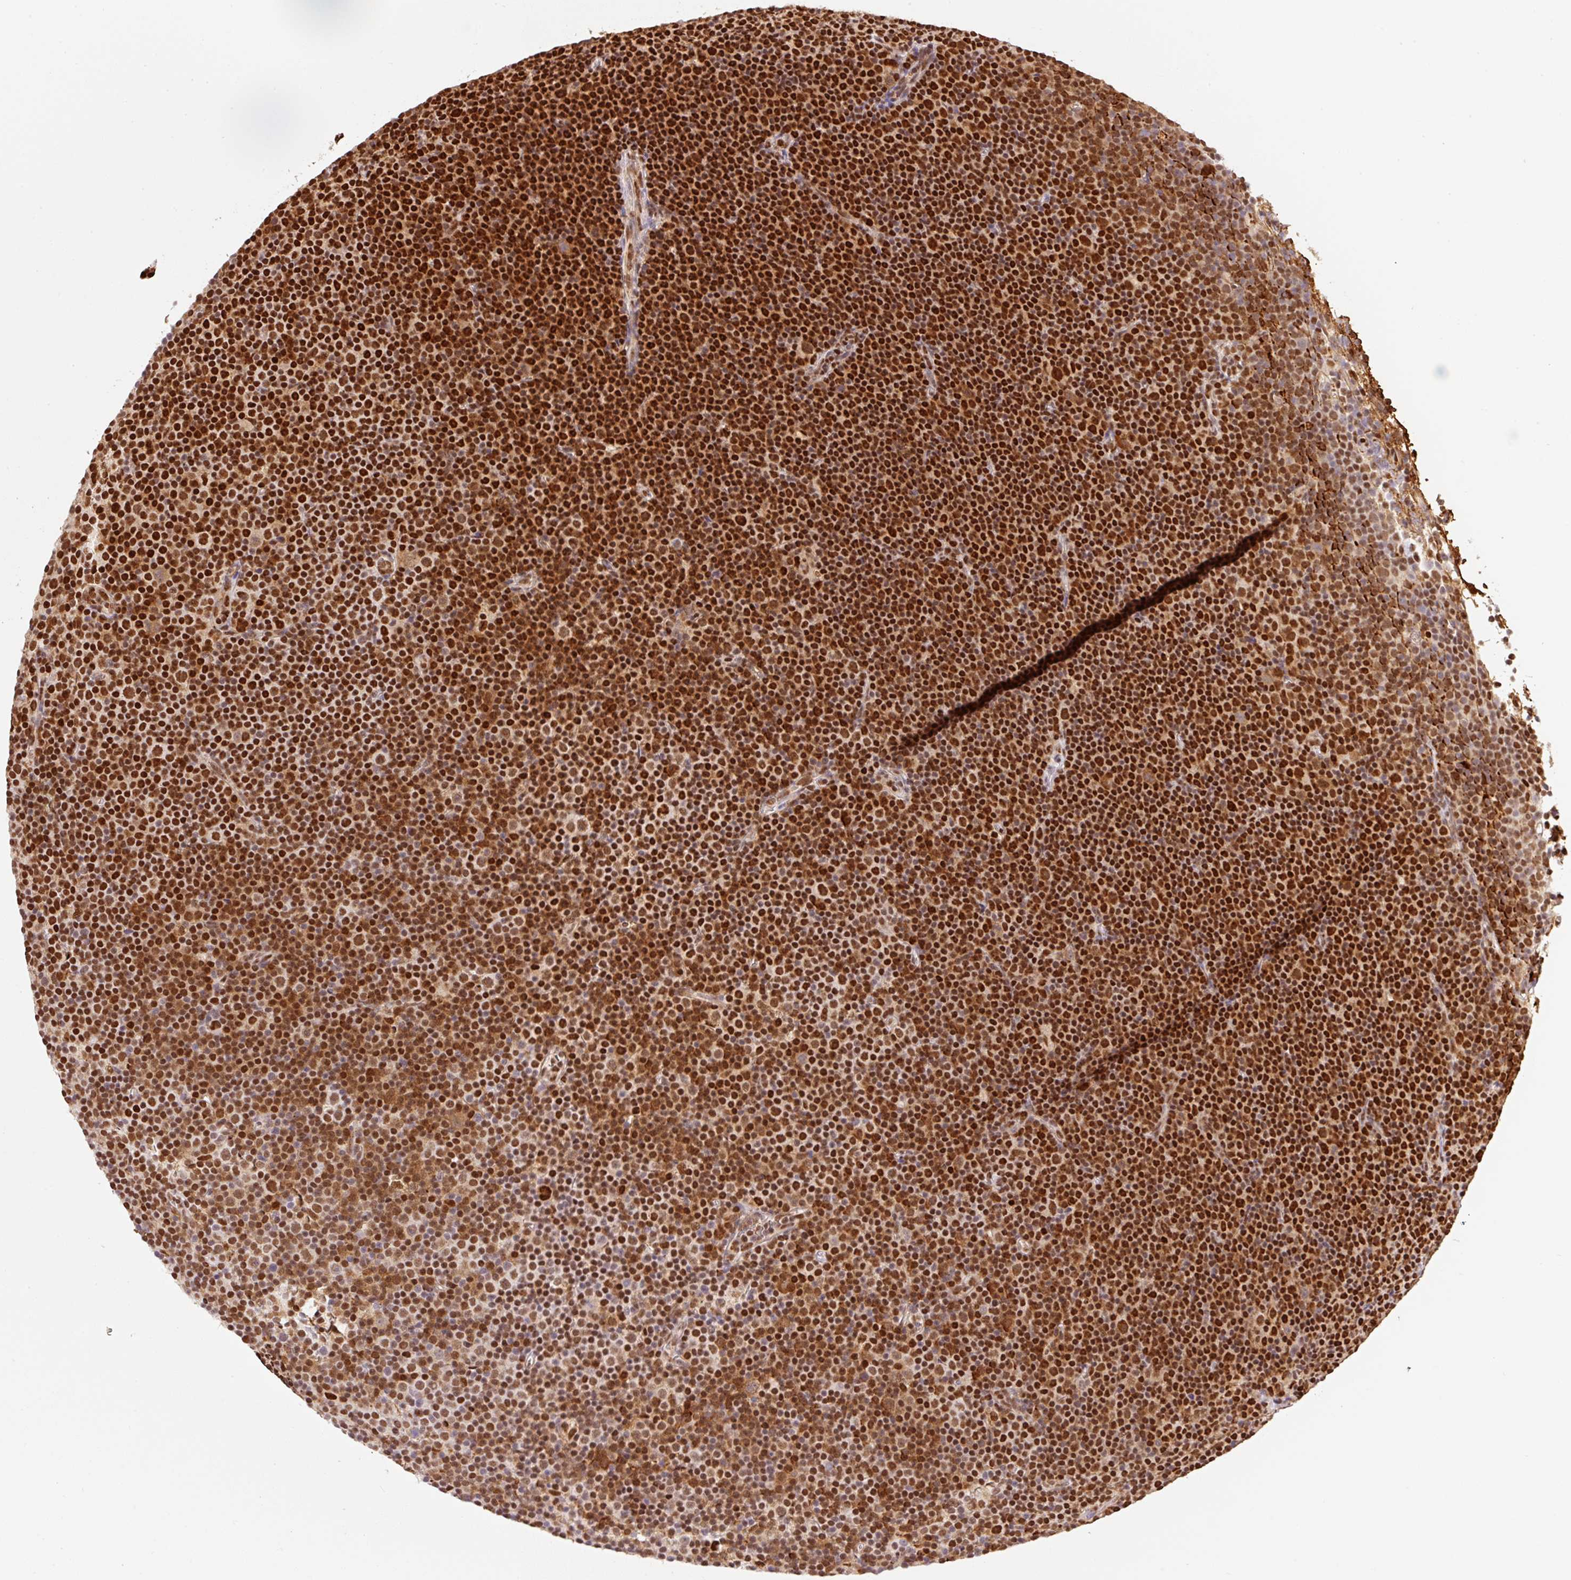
{"staining": {"intensity": "strong", "quantity": ">75%", "location": "nuclear"}, "tissue": "lymphoma", "cell_type": "Tumor cells", "image_type": "cancer", "snomed": [{"axis": "morphology", "description": "Malignant lymphoma, non-Hodgkin's type, Low grade"}, {"axis": "topography", "description": "Lymph node"}], "caption": "Protein analysis of low-grade malignant lymphoma, non-Hodgkin's type tissue demonstrates strong nuclear expression in approximately >75% of tumor cells.", "gene": "GPR139", "patient": {"sex": "female", "age": 67}}